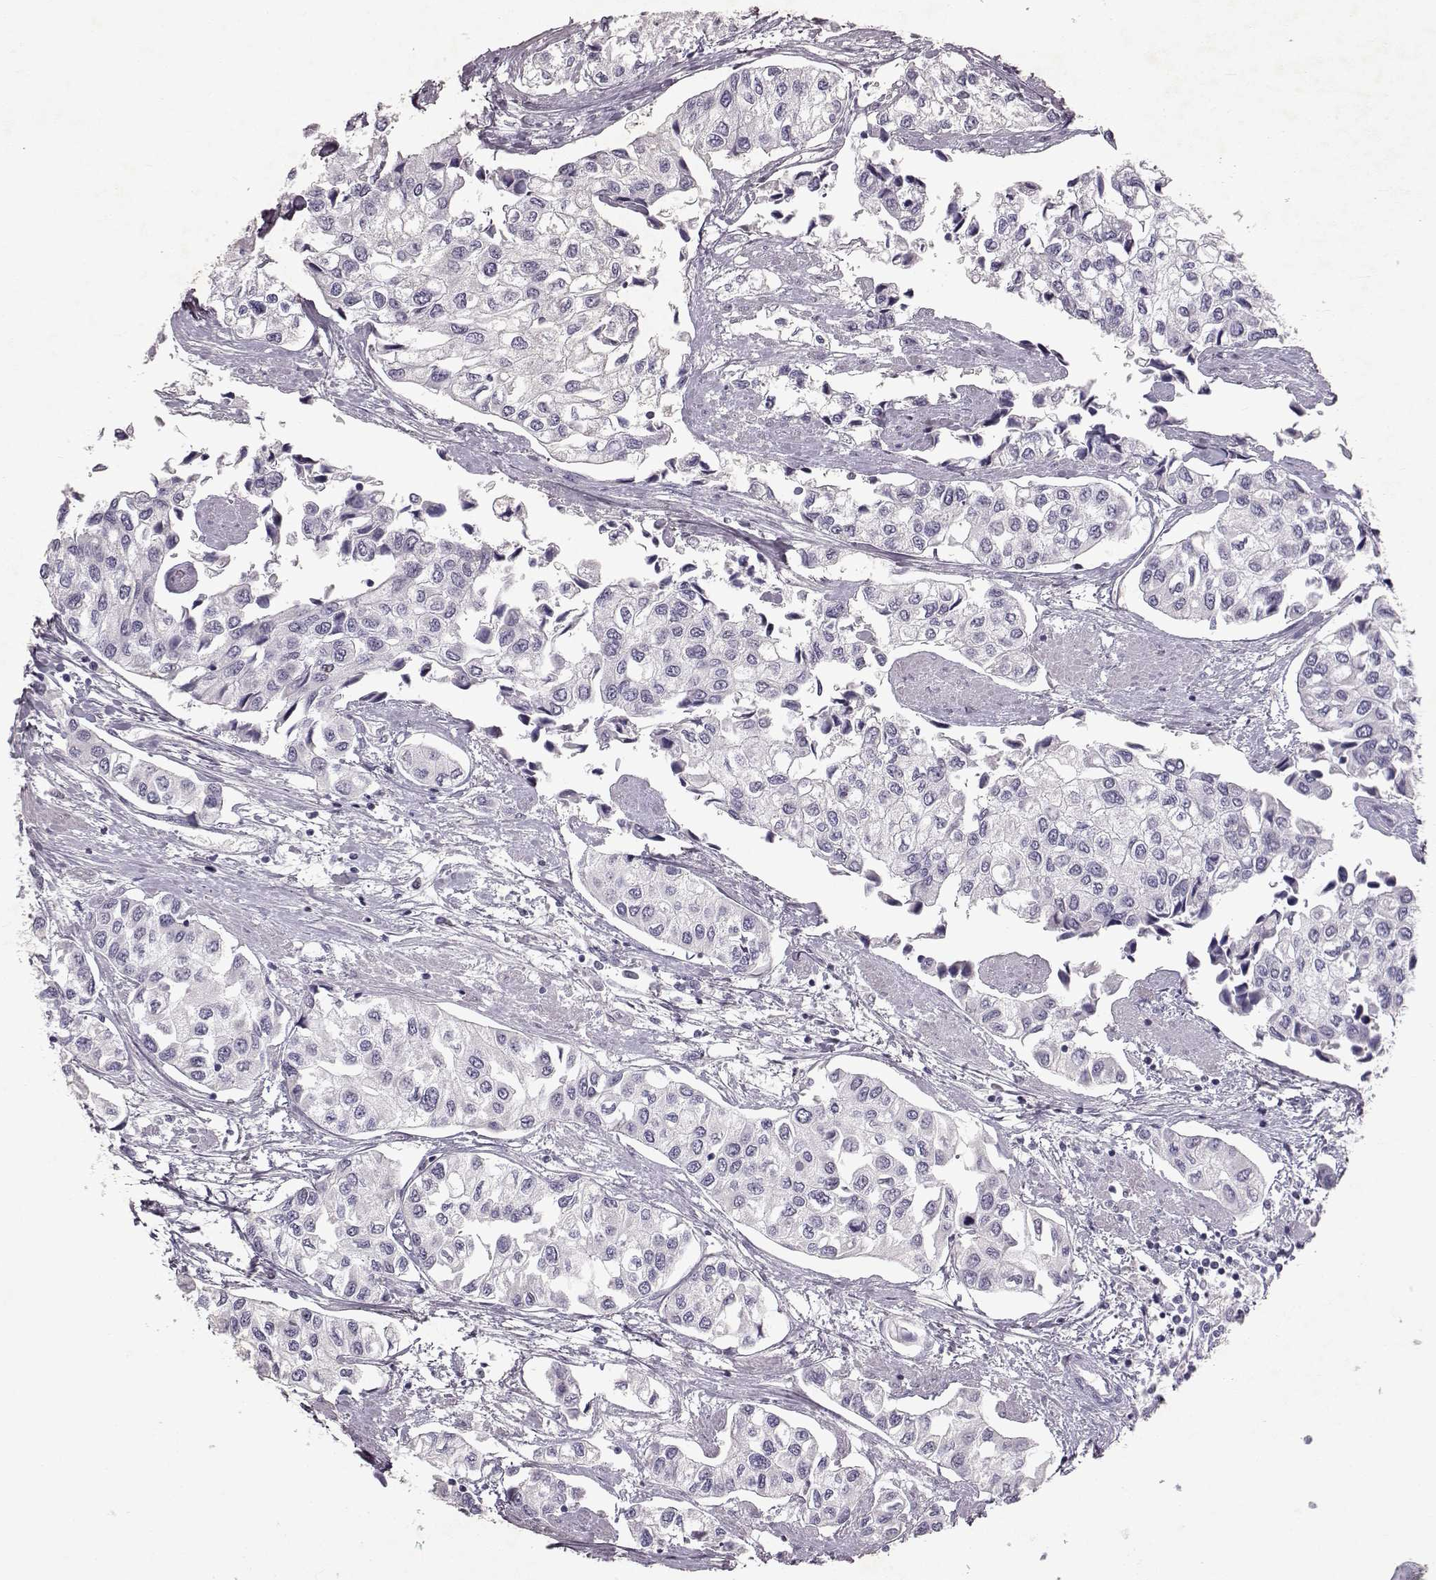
{"staining": {"intensity": "negative", "quantity": "none", "location": "none"}, "tissue": "urothelial cancer", "cell_type": "Tumor cells", "image_type": "cancer", "snomed": [{"axis": "morphology", "description": "Urothelial carcinoma, High grade"}, {"axis": "topography", "description": "Urinary bladder"}], "caption": "A high-resolution histopathology image shows immunohistochemistry staining of urothelial carcinoma (high-grade), which reveals no significant positivity in tumor cells.", "gene": "SPAG17", "patient": {"sex": "male", "age": 73}}